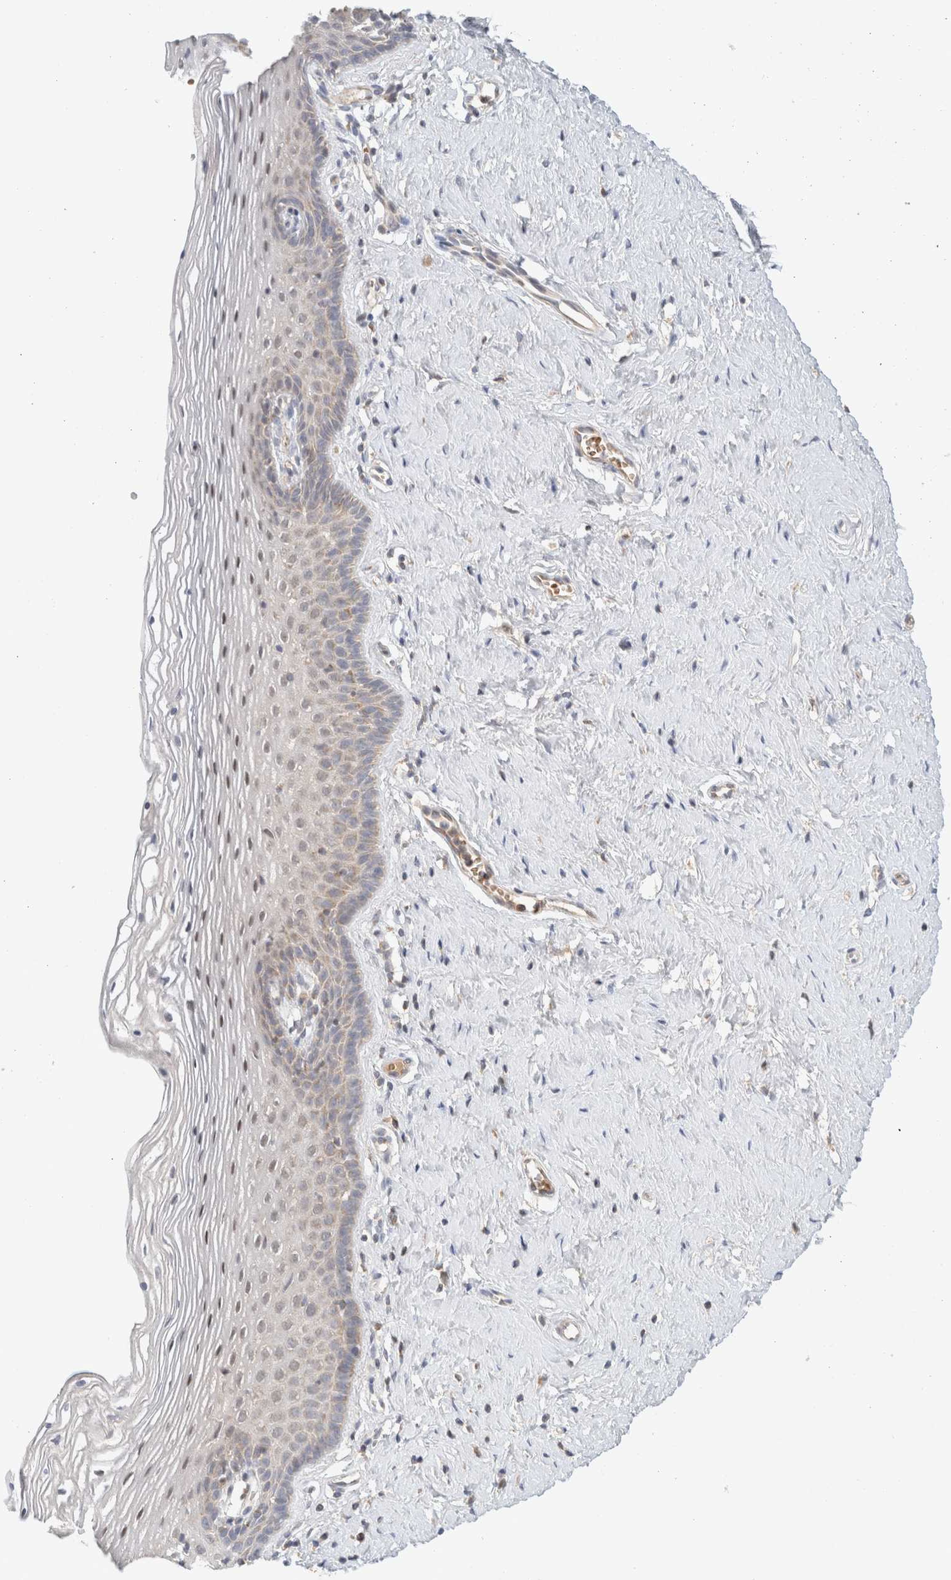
{"staining": {"intensity": "weak", "quantity": "<25%", "location": "cytoplasmic/membranous"}, "tissue": "vagina", "cell_type": "Squamous epithelial cells", "image_type": "normal", "snomed": [{"axis": "morphology", "description": "Normal tissue, NOS"}, {"axis": "topography", "description": "Vagina"}], "caption": "Image shows no significant protein positivity in squamous epithelial cells of unremarkable vagina. (DAB (3,3'-diaminobenzidine) immunohistochemistry (IHC) visualized using brightfield microscopy, high magnification).", "gene": "MRM3", "patient": {"sex": "female", "age": 32}}